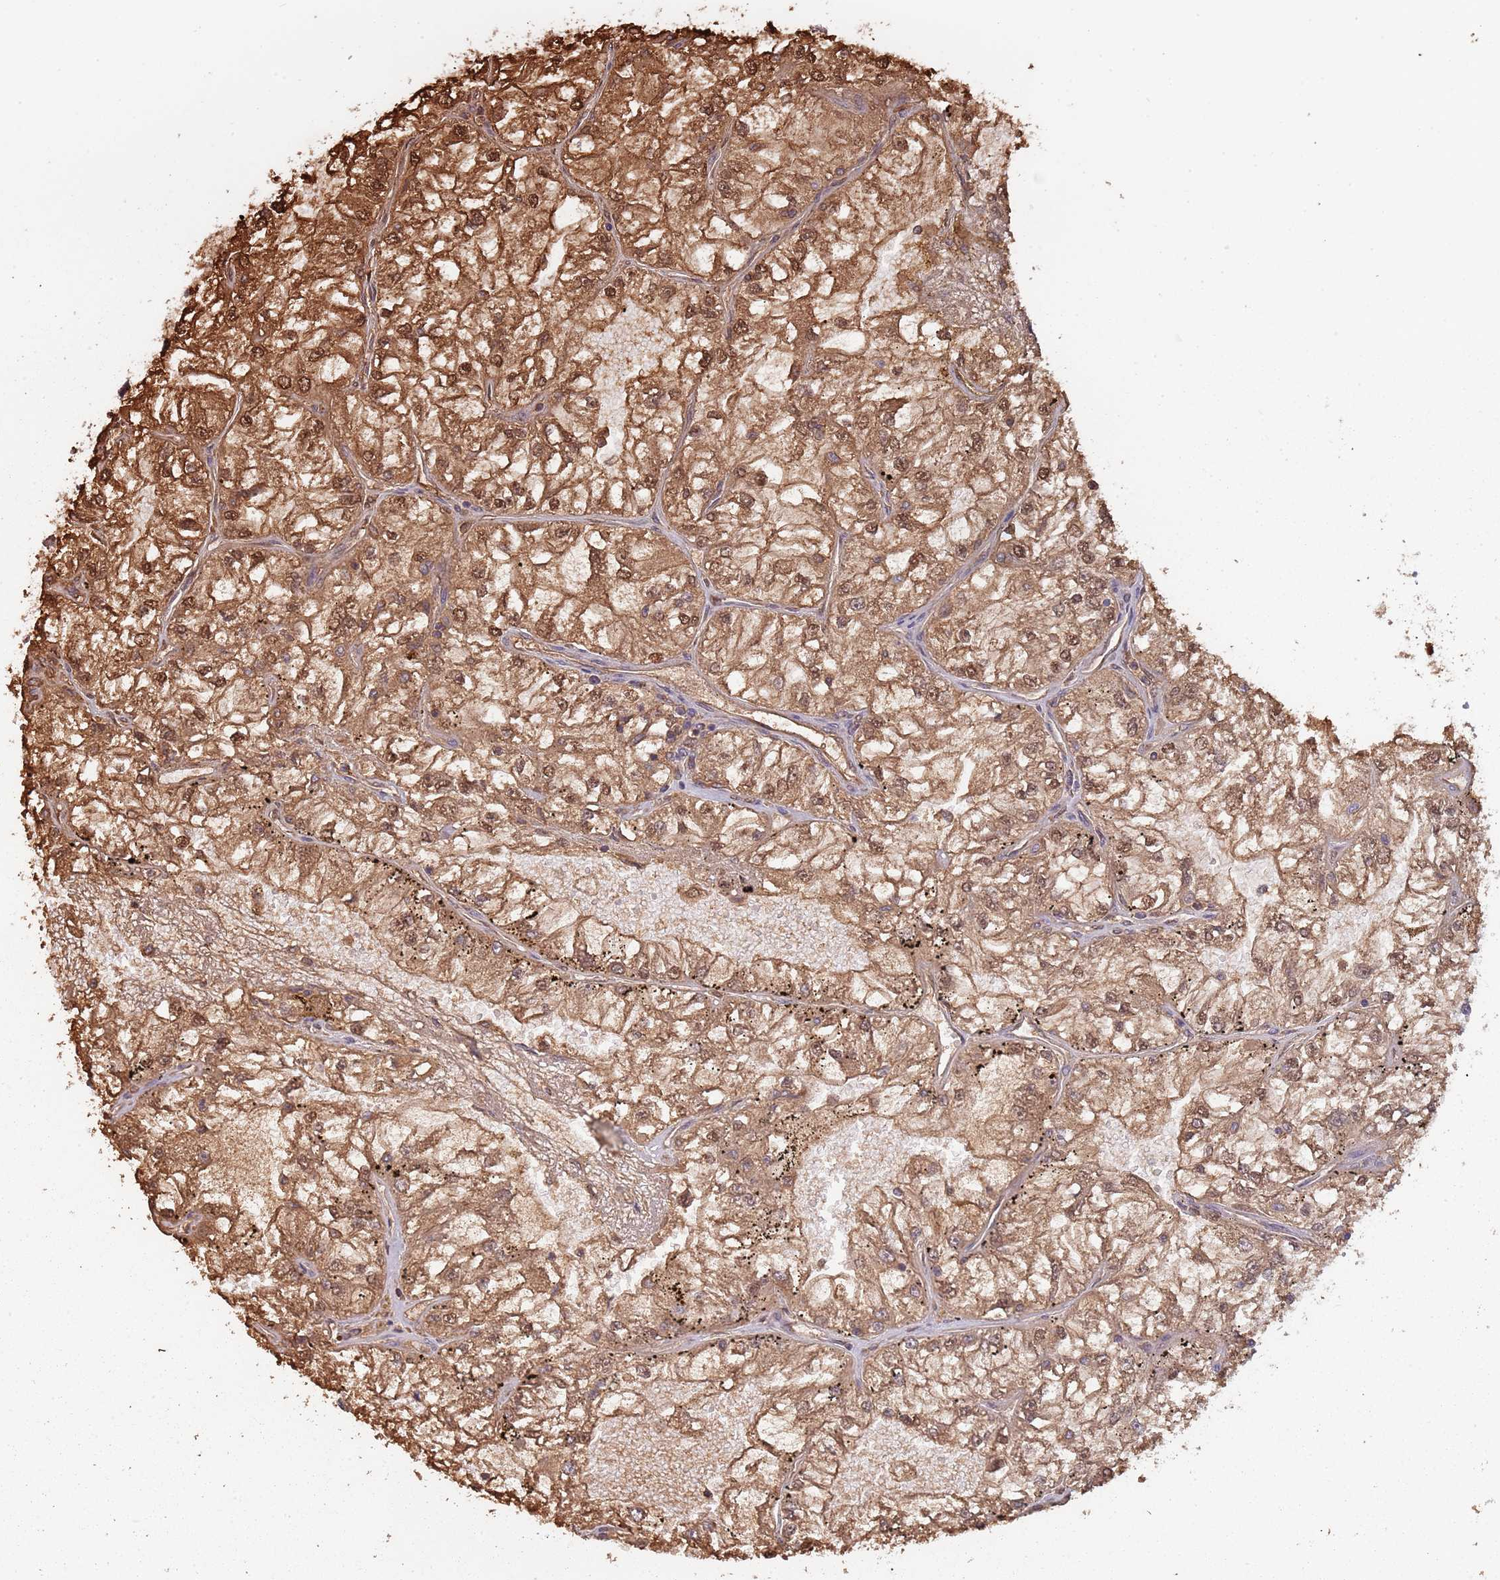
{"staining": {"intensity": "strong", "quantity": ">75%", "location": "cytoplasmic/membranous,nuclear"}, "tissue": "renal cancer", "cell_type": "Tumor cells", "image_type": "cancer", "snomed": [{"axis": "morphology", "description": "Adenocarcinoma, NOS"}, {"axis": "topography", "description": "Kidney"}], "caption": "Renal adenocarcinoma stained with IHC displays strong cytoplasmic/membranous and nuclear staining in approximately >75% of tumor cells. The staining is performed using DAB (3,3'-diaminobenzidine) brown chromogen to label protein expression. The nuclei are counter-stained blue using hematoxylin.", "gene": "COG4", "patient": {"sex": "female", "age": 72}}